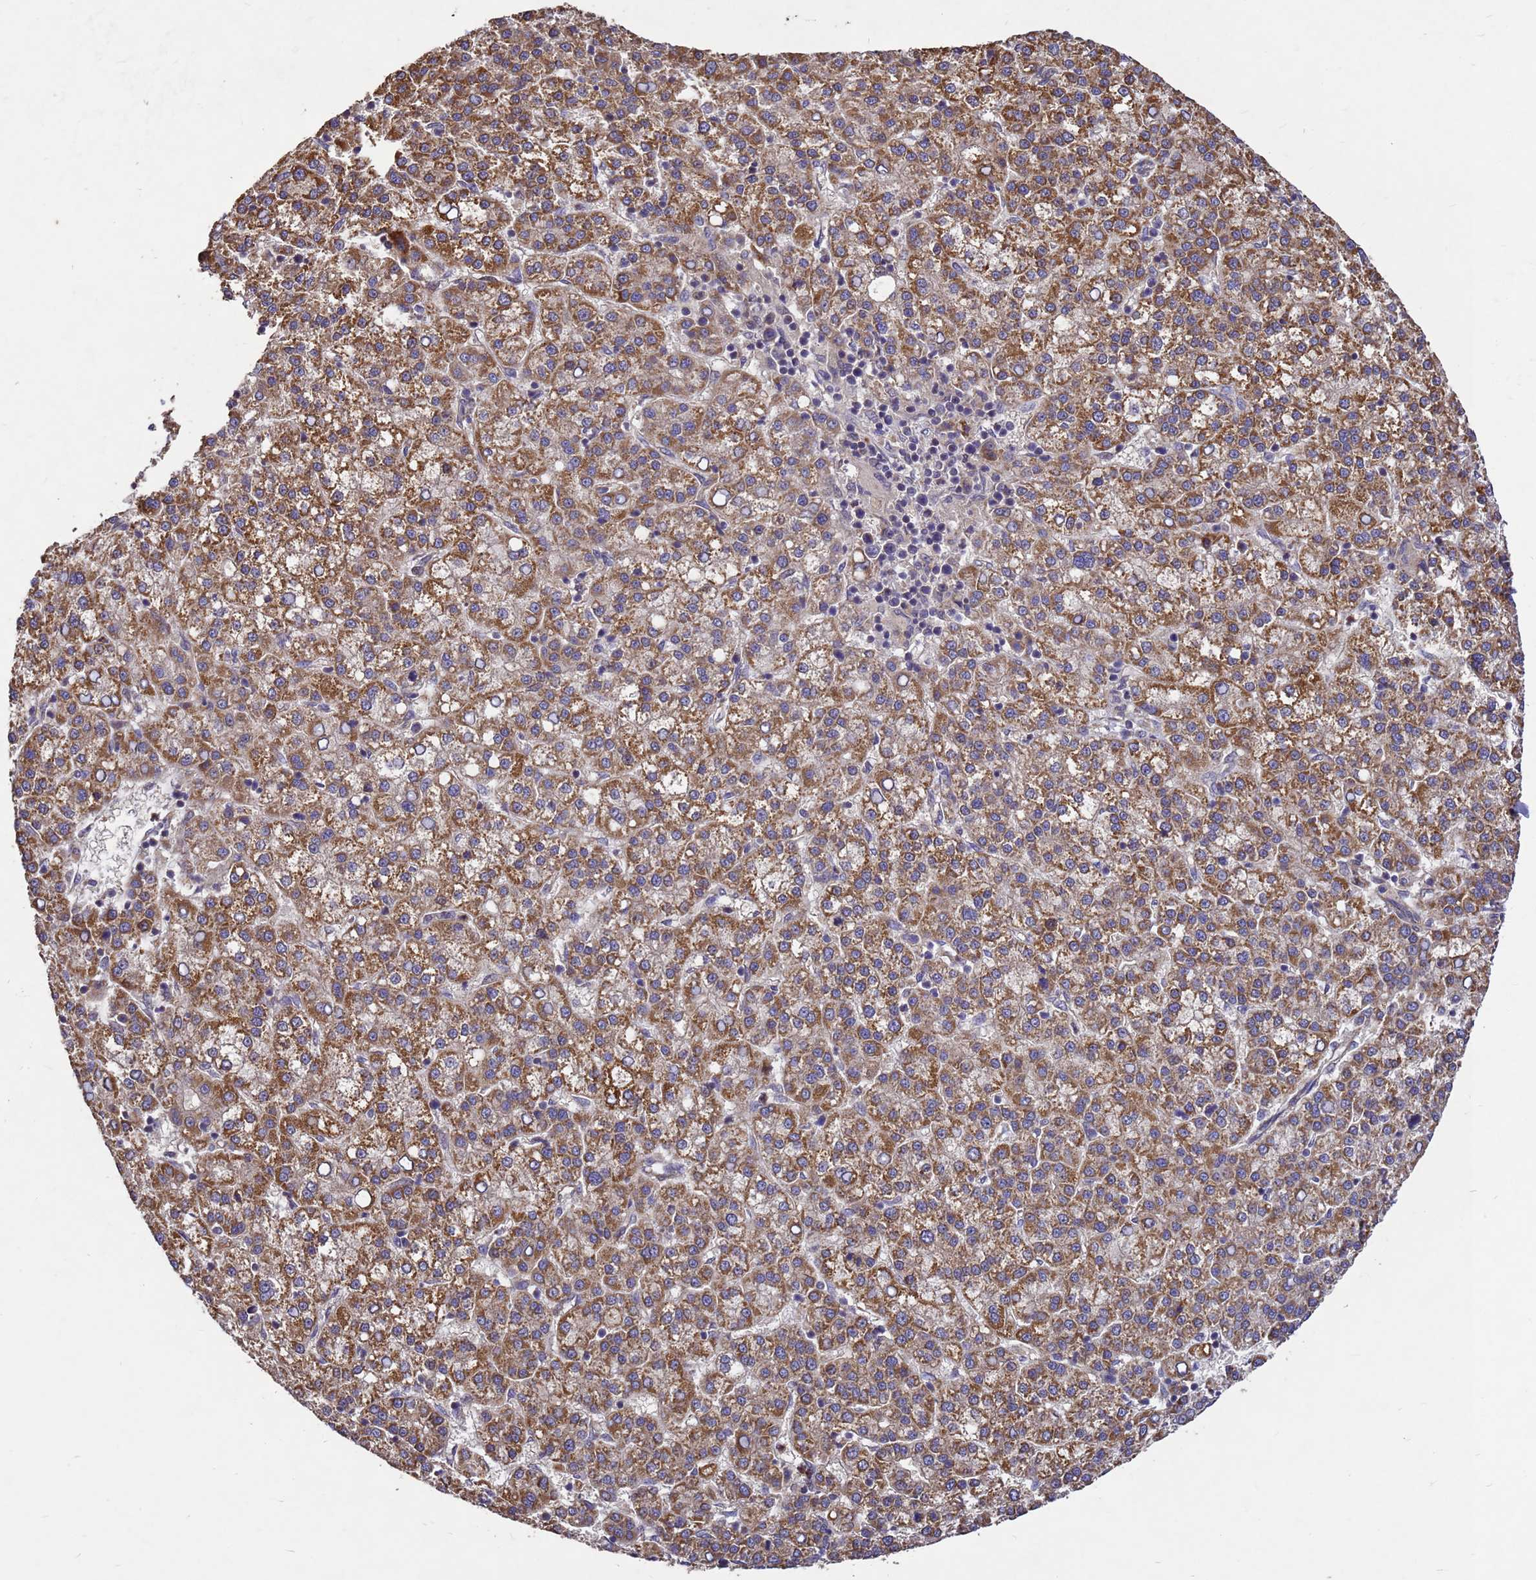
{"staining": {"intensity": "moderate", "quantity": ">75%", "location": "cytoplasmic/membranous"}, "tissue": "liver cancer", "cell_type": "Tumor cells", "image_type": "cancer", "snomed": [{"axis": "morphology", "description": "Carcinoma, Hepatocellular, NOS"}, {"axis": "topography", "description": "Liver"}], "caption": "Immunohistochemical staining of human liver hepatocellular carcinoma displays medium levels of moderate cytoplasmic/membranous protein expression in approximately >75% of tumor cells.", "gene": "RSPRY1", "patient": {"sex": "female", "age": 58}}